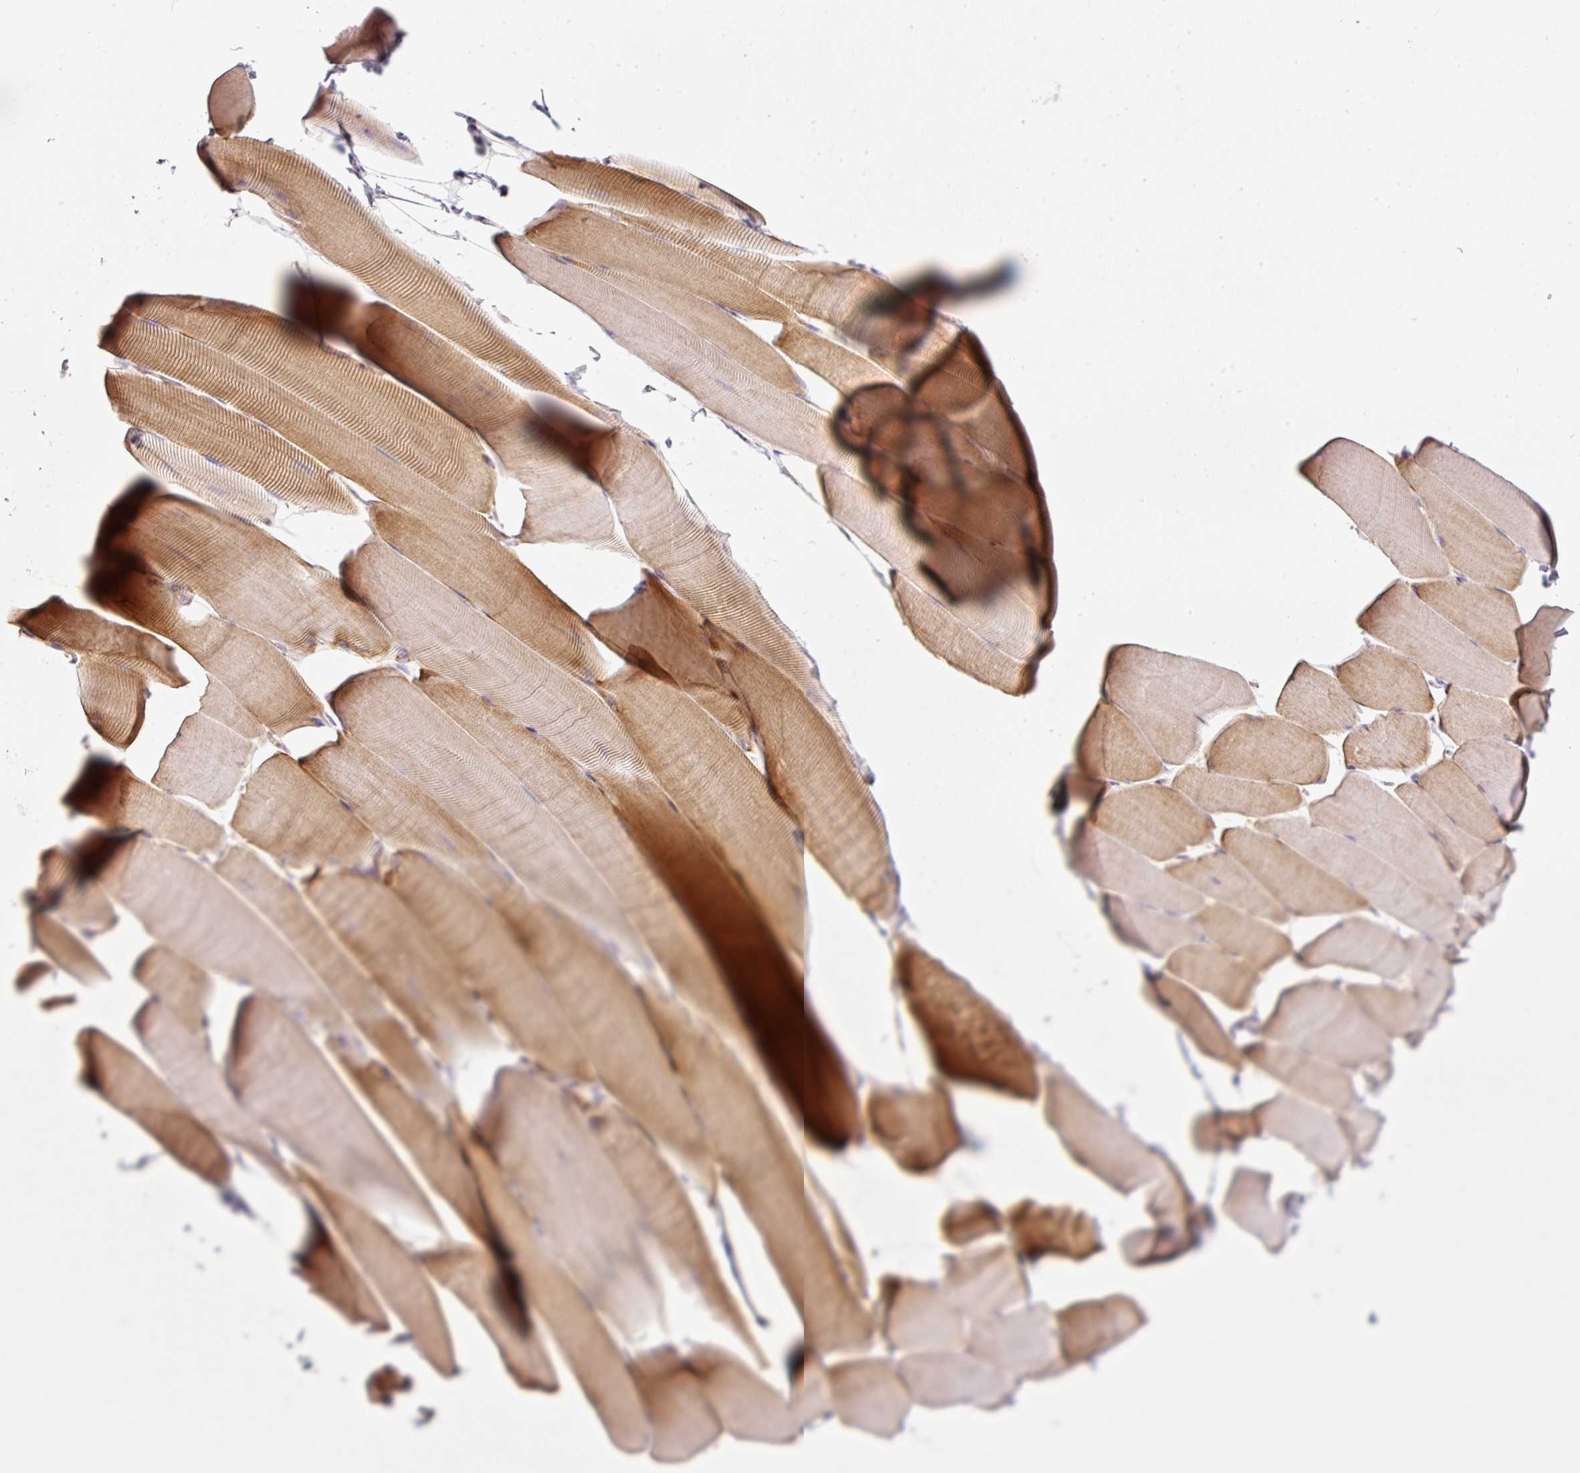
{"staining": {"intensity": "moderate", "quantity": "<25%", "location": "cytoplasmic/membranous"}, "tissue": "skeletal muscle", "cell_type": "Myocytes", "image_type": "normal", "snomed": [{"axis": "morphology", "description": "Normal tissue, NOS"}, {"axis": "topography", "description": "Skeletal muscle"}], "caption": "Moderate cytoplasmic/membranous protein expression is identified in approximately <25% of myocytes in skeletal muscle.", "gene": "NDUFA1", "patient": {"sex": "male", "age": 25}}